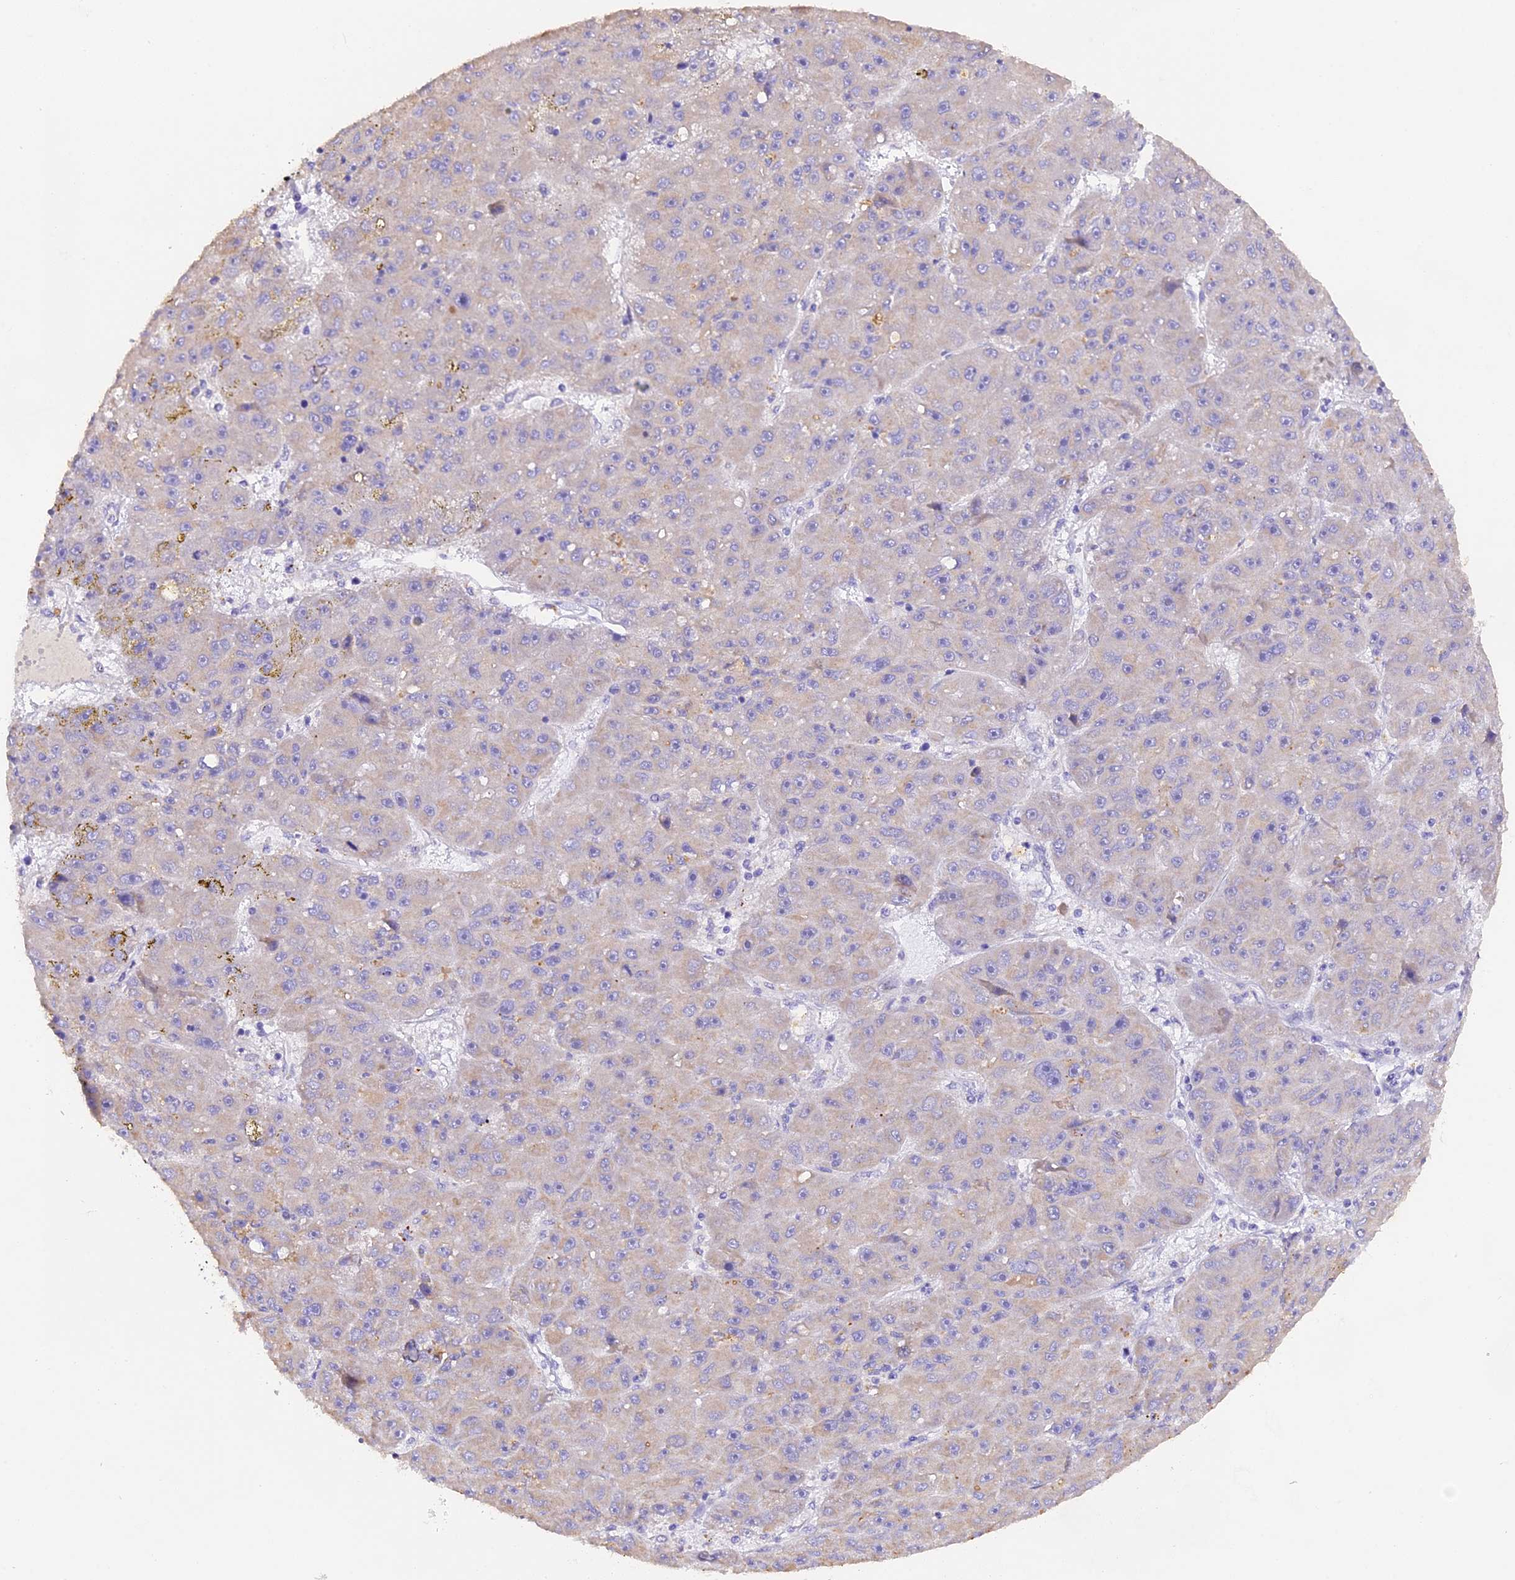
{"staining": {"intensity": "negative", "quantity": "none", "location": "none"}, "tissue": "liver cancer", "cell_type": "Tumor cells", "image_type": "cancer", "snomed": [{"axis": "morphology", "description": "Carcinoma, Hepatocellular, NOS"}, {"axis": "topography", "description": "Liver"}], "caption": "The histopathology image displays no staining of tumor cells in liver hepatocellular carcinoma.", "gene": "PKIA", "patient": {"sex": "male", "age": 67}}